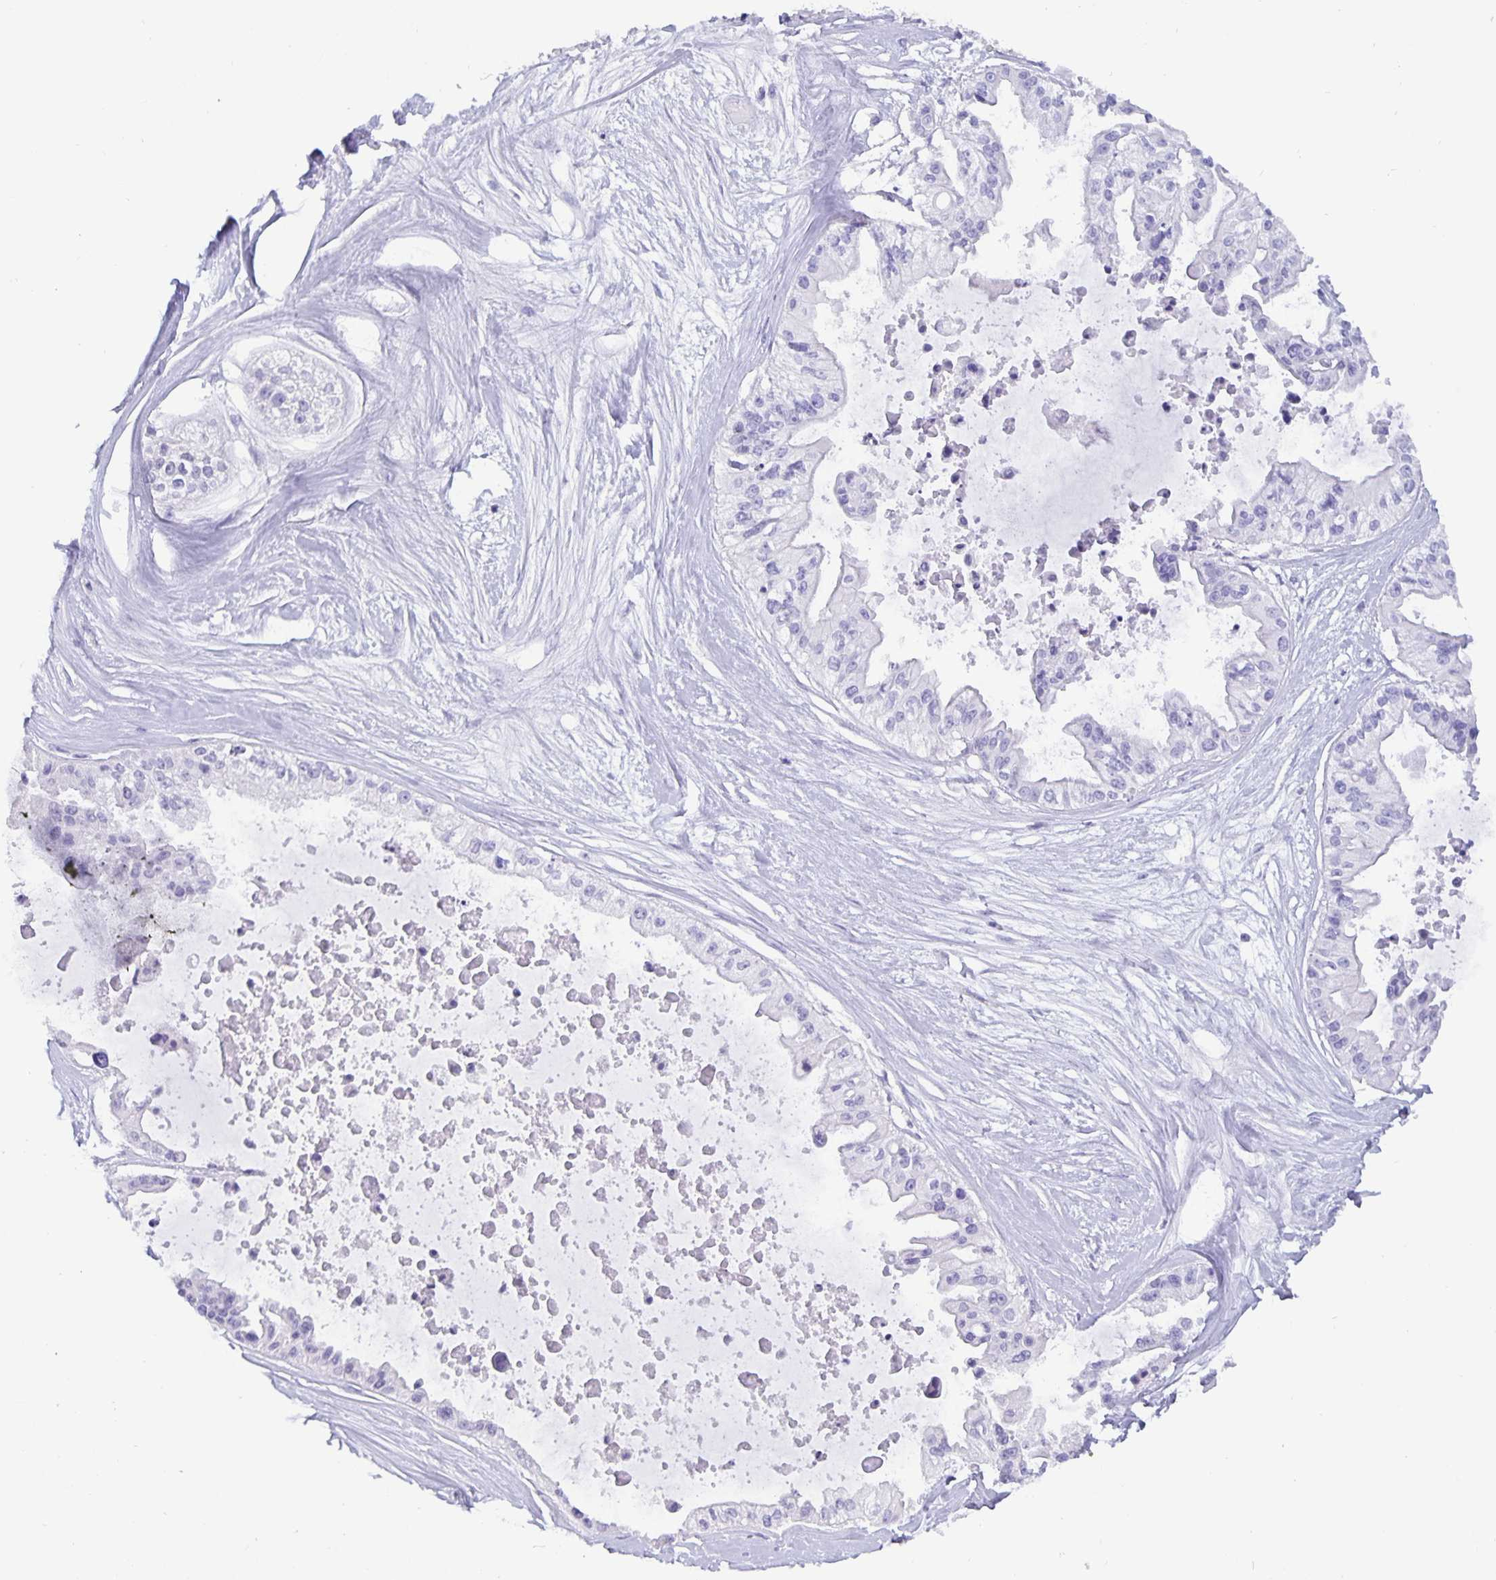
{"staining": {"intensity": "negative", "quantity": "none", "location": "none"}, "tissue": "ovarian cancer", "cell_type": "Tumor cells", "image_type": "cancer", "snomed": [{"axis": "morphology", "description": "Cystadenocarcinoma, serous, NOS"}, {"axis": "topography", "description": "Ovary"}], "caption": "IHC micrograph of serous cystadenocarcinoma (ovarian) stained for a protein (brown), which demonstrates no expression in tumor cells.", "gene": "BPIFA3", "patient": {"sex": "female", "age": 56}}